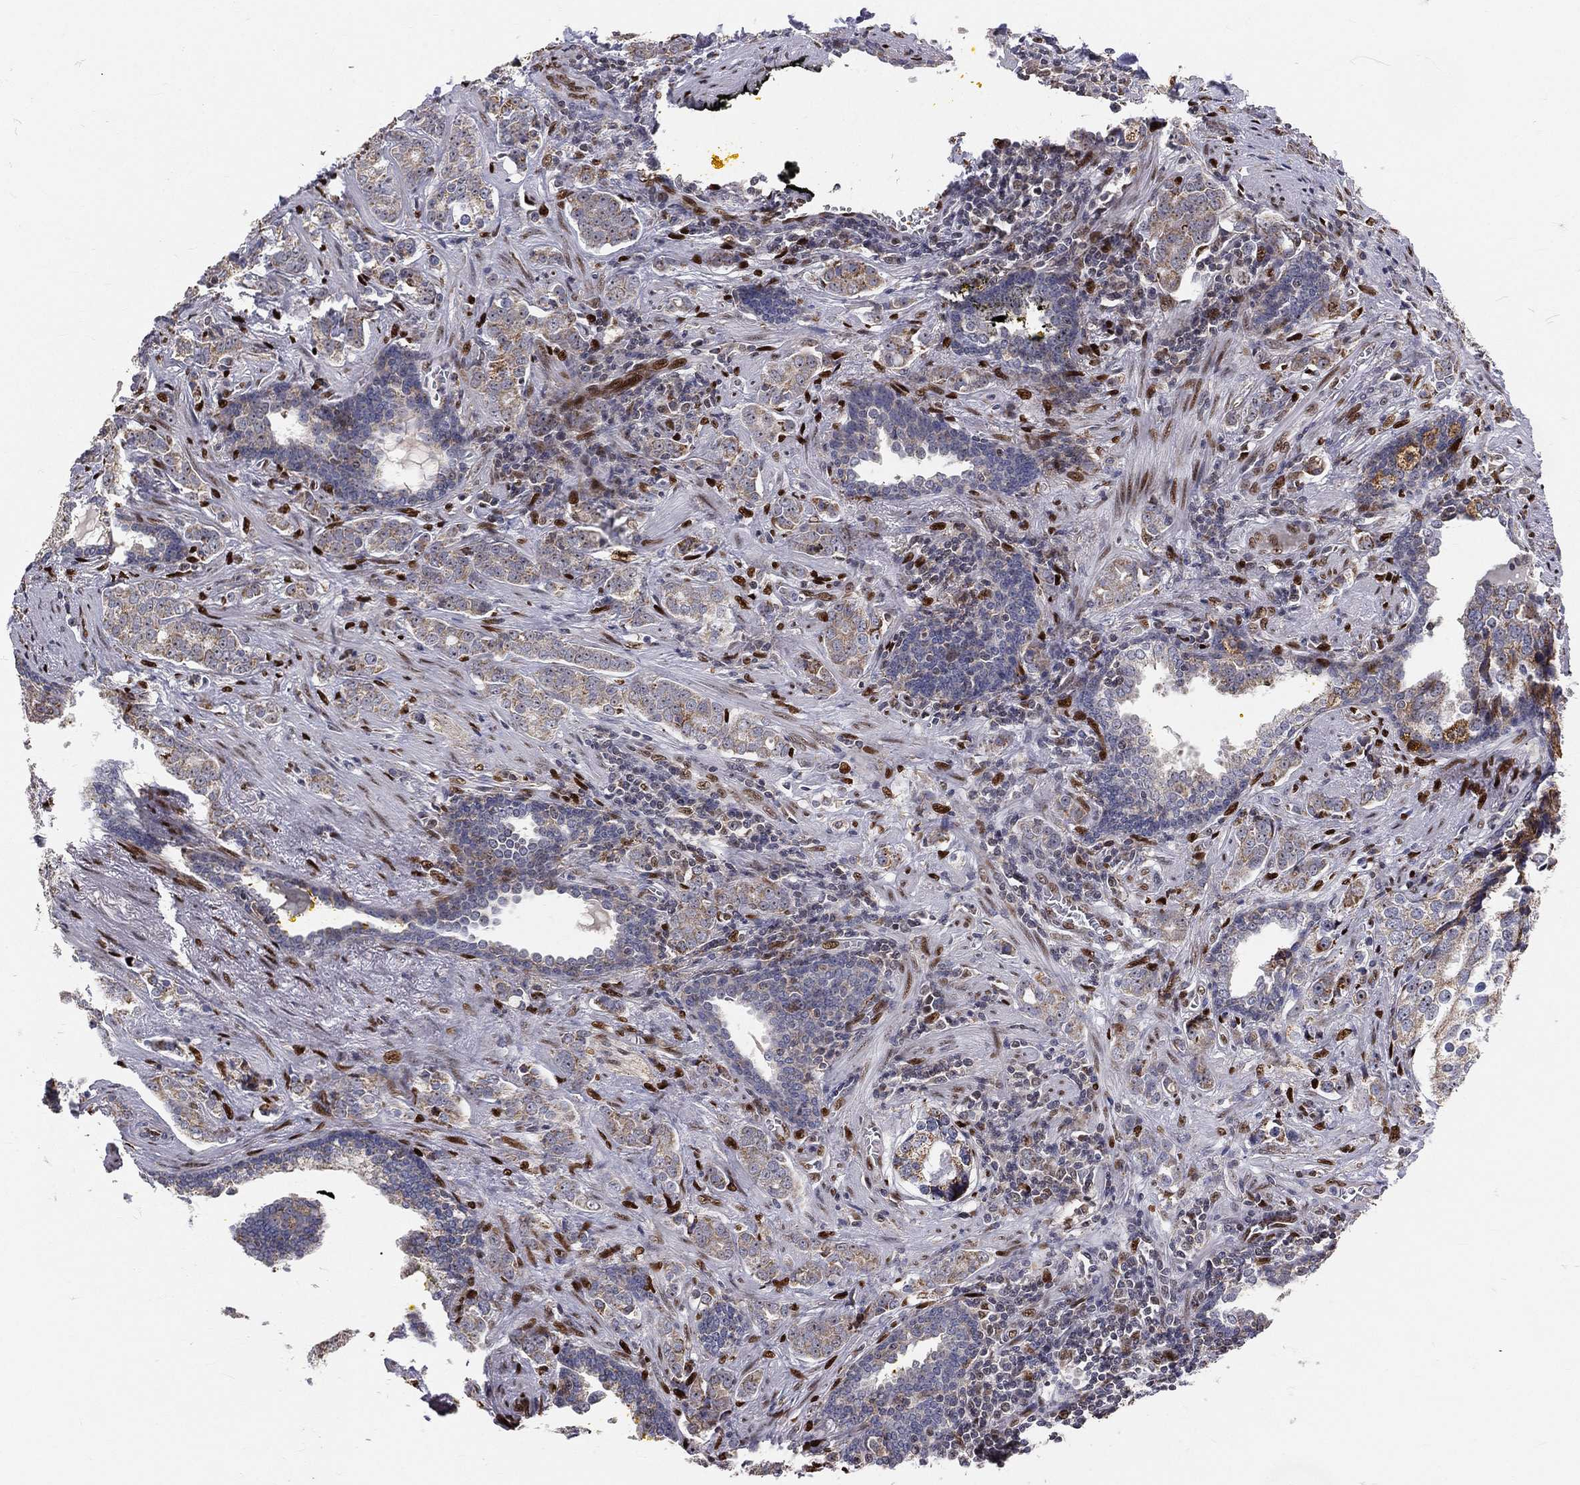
{"staining": {"intensity": "weak", "quantity": ">75%", "location": "cytoplasmic/membranous"}, "tissue": "prostate cancer", "cell_type": "Tumor cells", "image_type": "cancer", "snomed": [{"axis": "morphology", "description": "Adenocarcinoma, NOS"}, {"axis": "topography", "description": "Prostate and seminal vesicle, NOS"}], "caption": "Human adenocarcinoma (prostate) stained with a protein marker exhibits weak staining in tumor cells.", "gene": "ZEB1", "patient": {"sex": "male", "age": 63}}